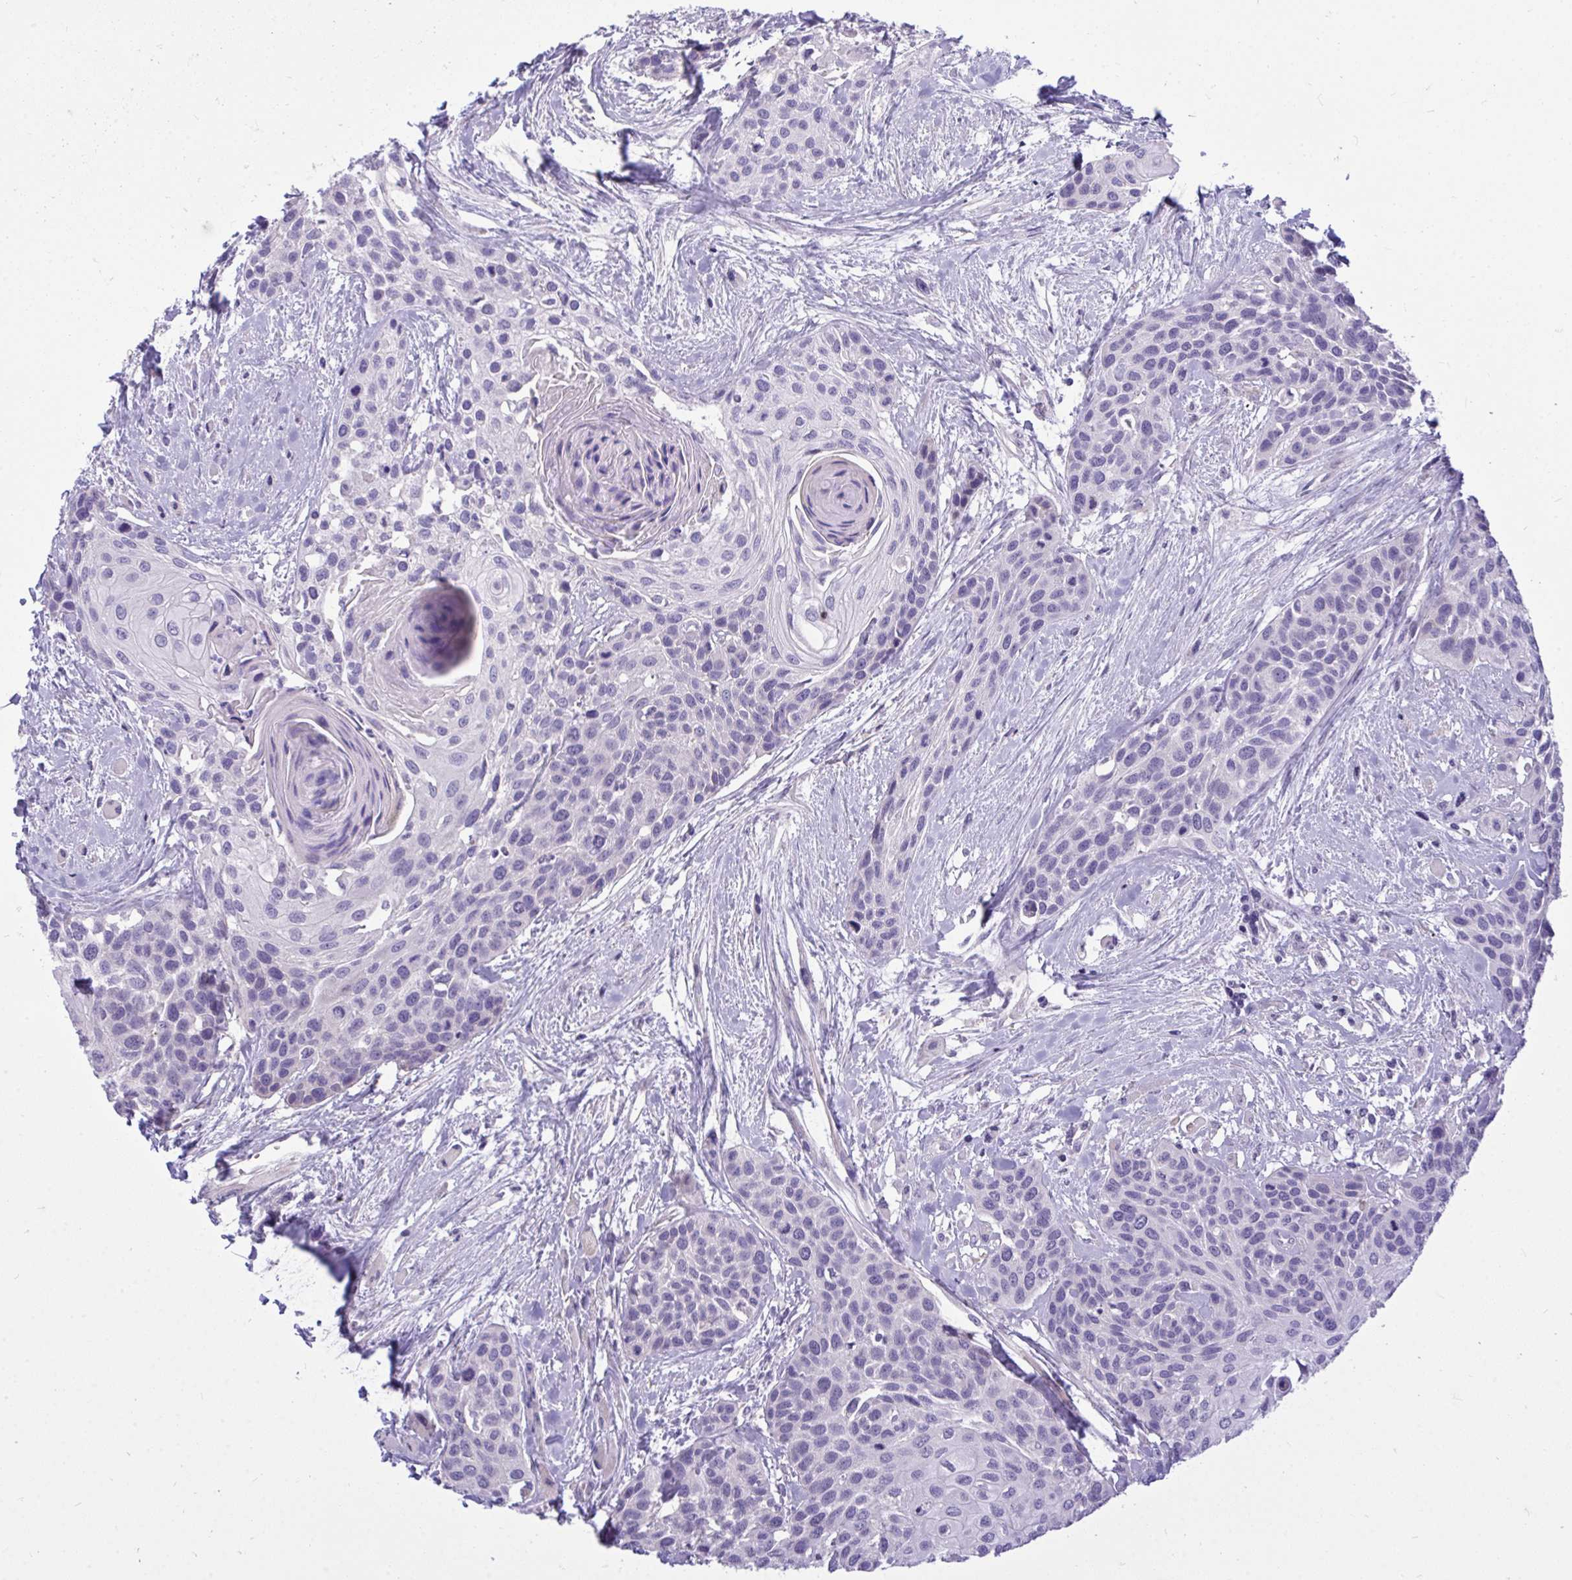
{"staining": {"intensity": "negative", "quantity": "none", "location": "none"}, "tissue": "head and neck cancer", "cell_type": "Tumor cells", "image_type": "cancer", "snomed": [{"axis": "morphology", "description": "Squamous cell carcinoma, NOS"}, {"axis": "topography", "description": "Head-Neck"}], "caption": "Head and neck cancer (squamous cell carcinoma) was stained to show a protein in brown. There is no significant expression in tumor cells. (DAB (3,3'-diaminobenzidine) immunohistochemistry, high magnification).", "gene": "HMBOX1", "patient": {"sex": "female", "age": 50}}